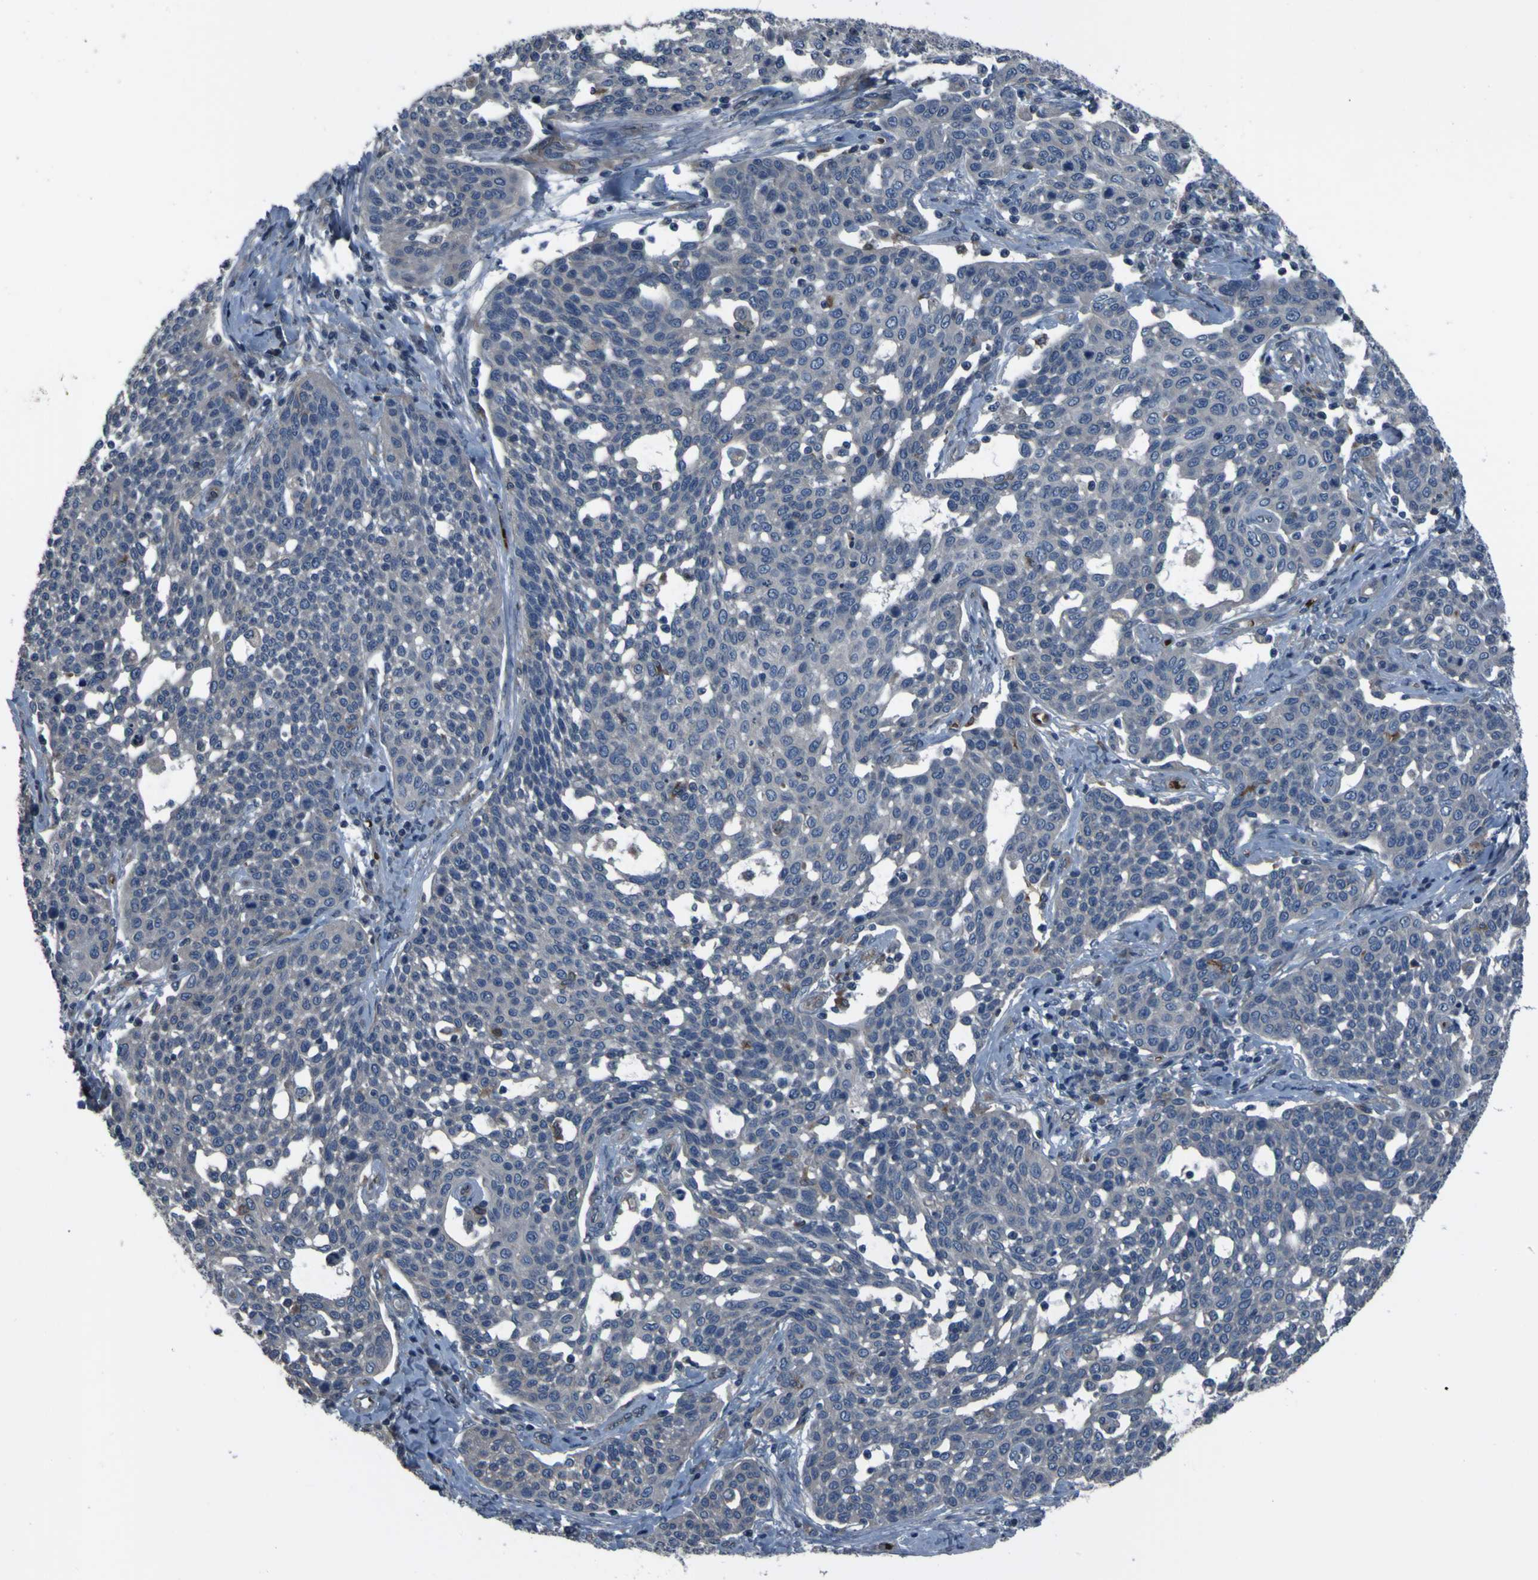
{"staining": {"intensity": "weak", "quantity": "<25%", "location": "cytoplasmic/membranous"}, "tissue": "cervical cancer", "cell_type": "Tumor cells", "image_type": "cancer", "snomed": [{"axis": "morphology", "description": "Squamous cell carcinoma, NOS"}, {"axis": "topography", "description": "Cervix"}], "caption": "The image demonstrates no significant staining in tumor cells of cervical cancer (squamous cell carcinoma).", "gene": "GRAMD1A", "patient": {"sex": "female", "age": 34}}